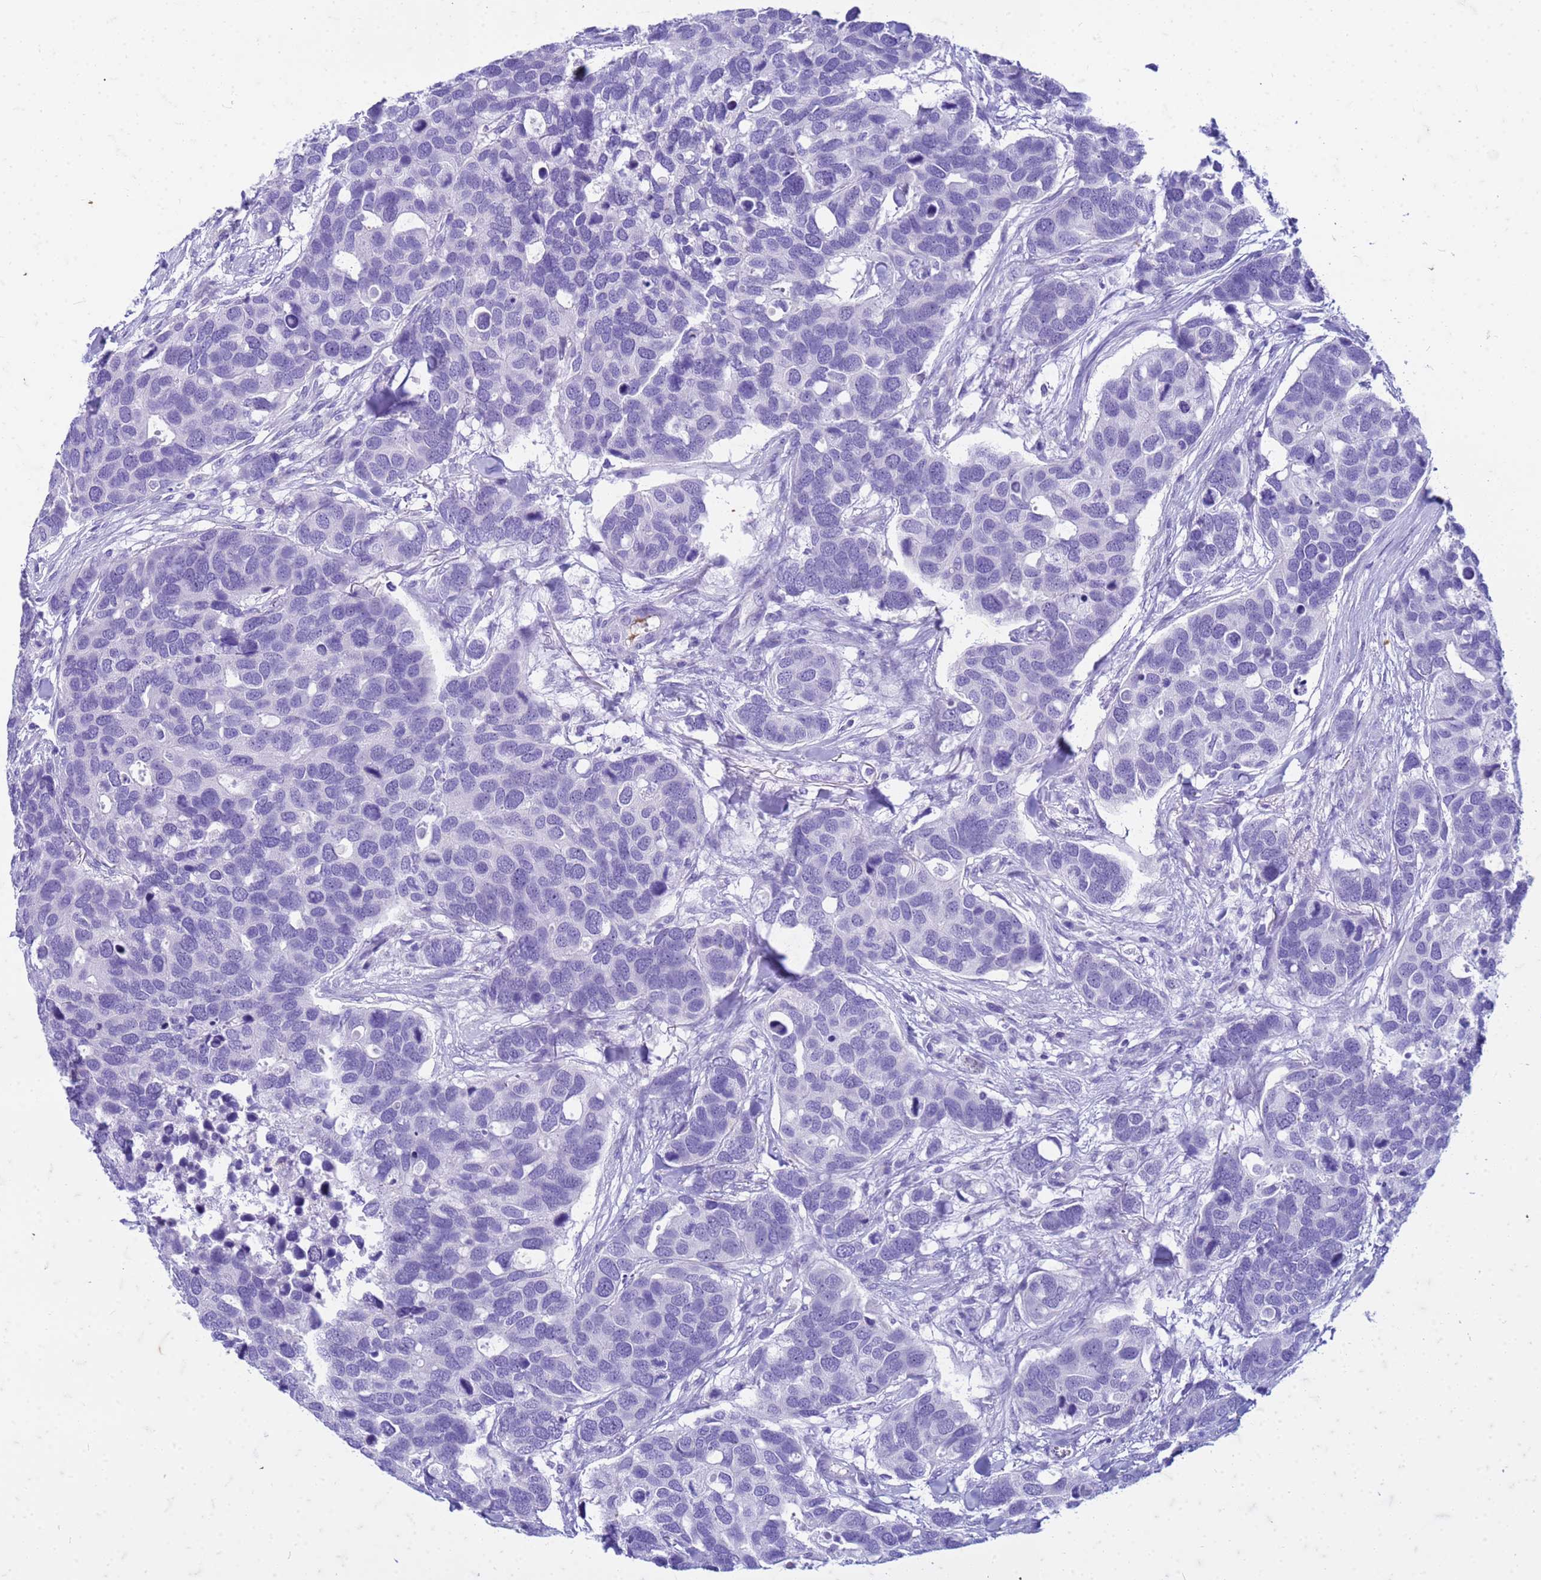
{"staining": {"intensity": "negative", "quantity": "none", "location": "none"}, "tissue": "breast cancer", "cell_type": "Tumor cells", "image_type": "cancer", "snomed": [{"axis": "morphology", "description": "Duct carcinoma"}, {"axis": "topography", "description": "Breast"}], "caption": "Tumor cells show no significant protein staining in breast cancer (infiltrating ductal carcinoma).", "gene": "CFAP100", "patient": {"sex": "female", "age": 83}}